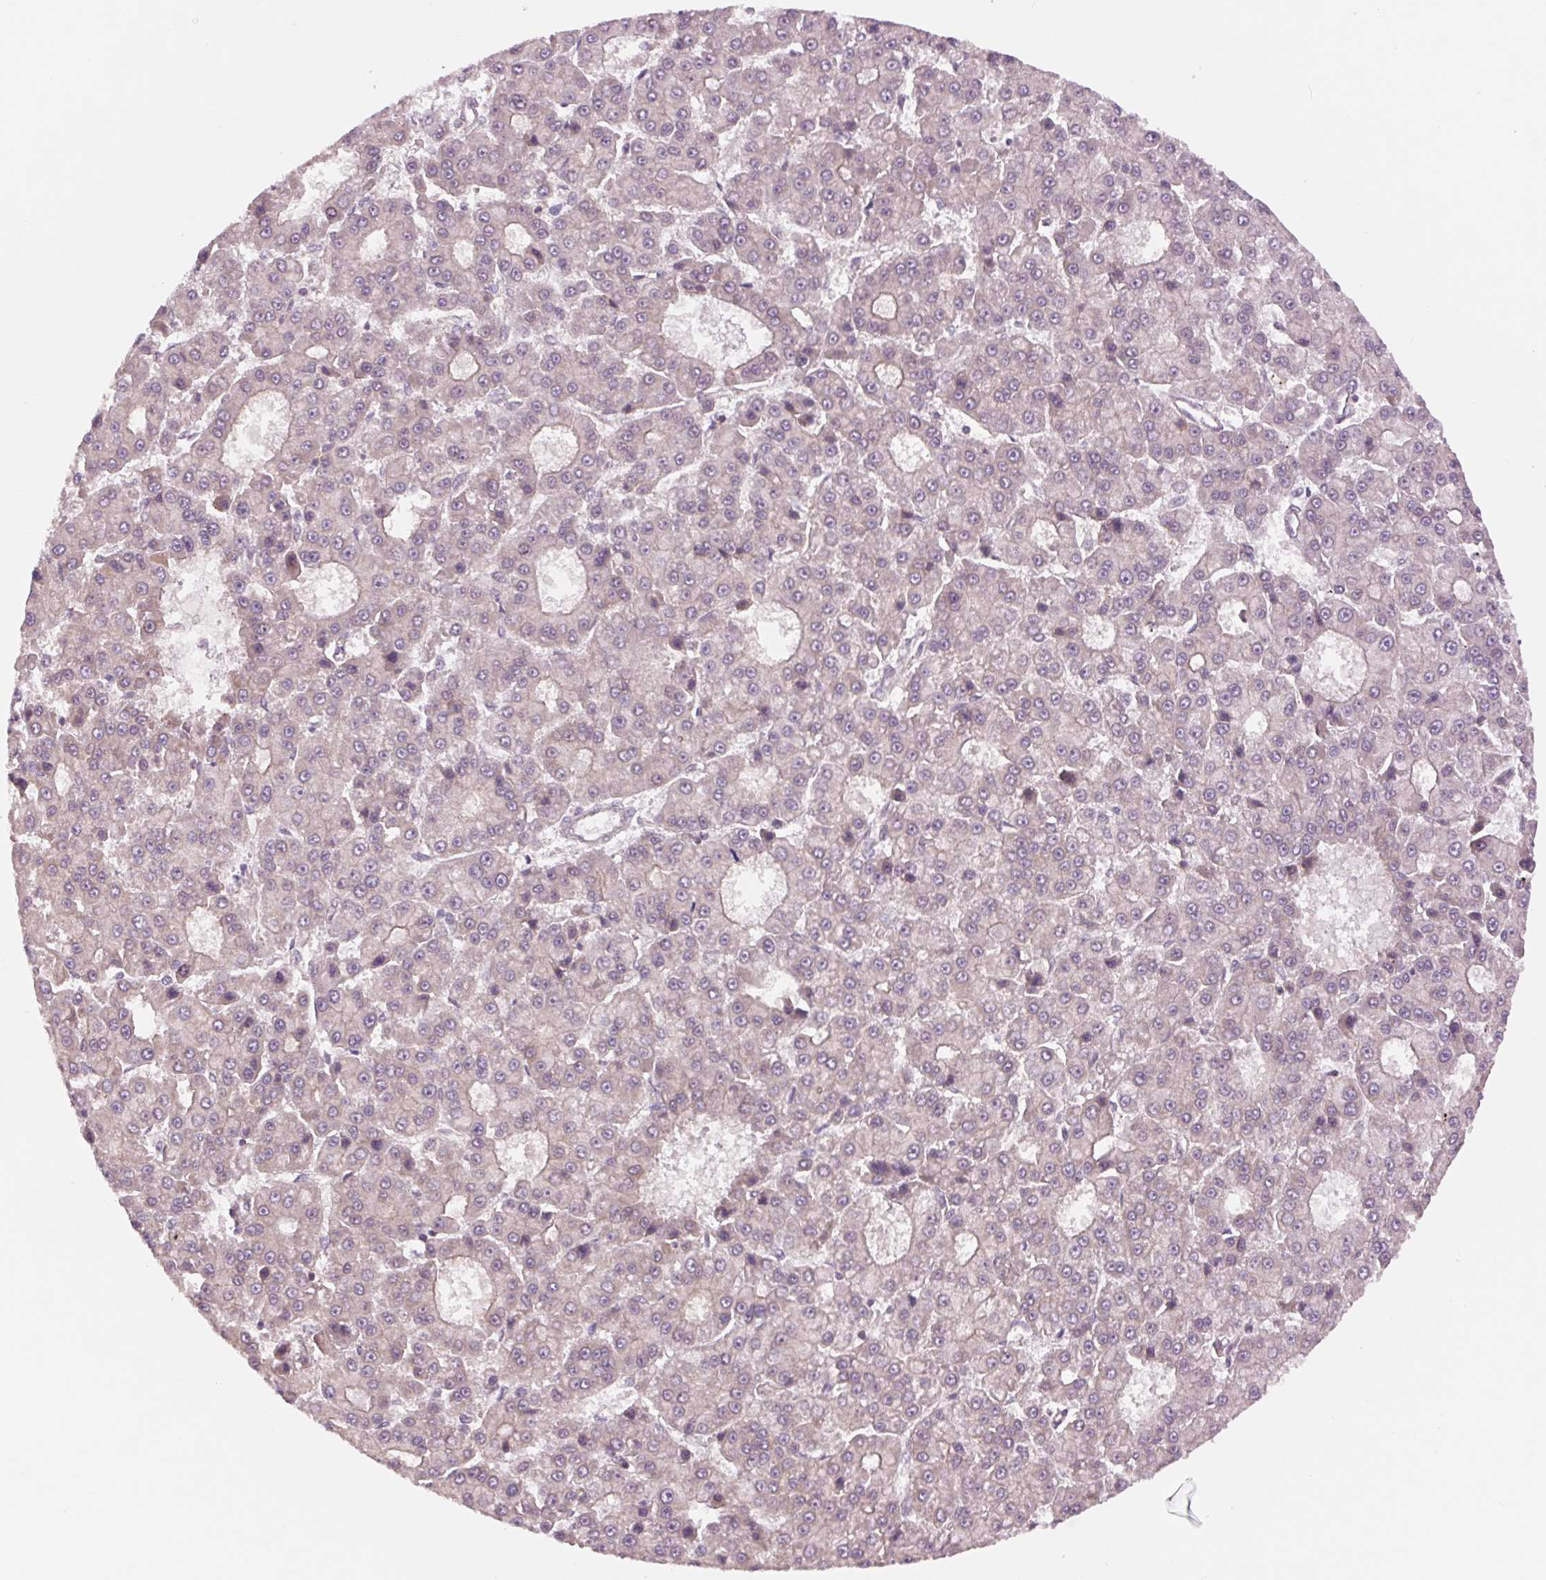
{"staining": {"intensity": "negative", "quantity": "none", "location": "none"}, "tissue": "liver cancer", "cell_type": "Tumor cells", "image_type": "cancer", "snomed": [{"axis": "morphology", "description": "Carcinoma, Hepatocellular, NOS"}, {"axis": "topography", "description": "Liver"}], "caption": "Human liver hepatocellular carcinoma stained for a protein using immunohistochemistry (IHC) demonstrates no positivity in tumor cells.", "gene": "SH3RF2", "patient": {"sex": "male", "age": 70}}